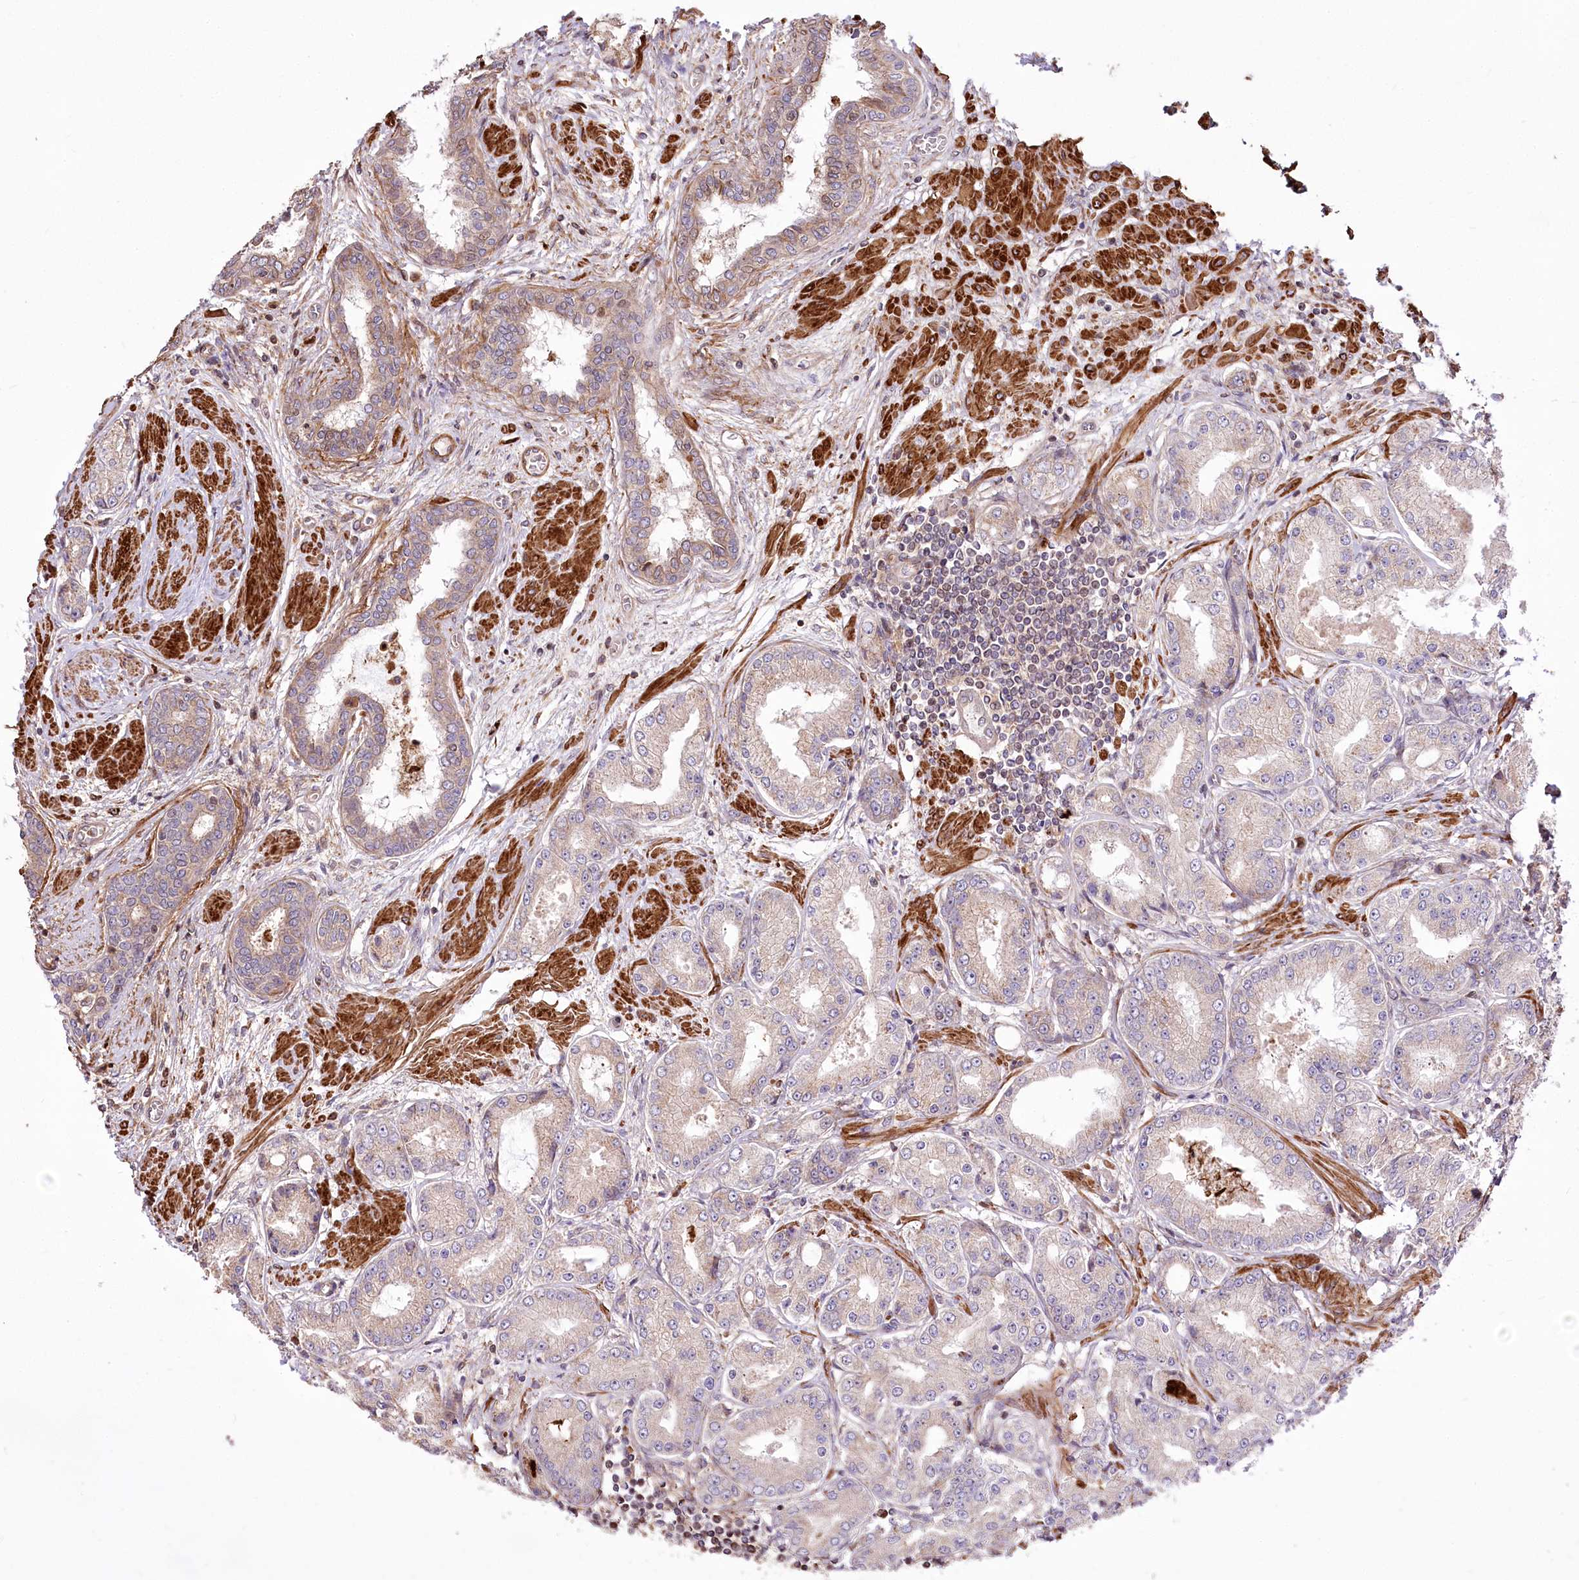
{"staining": {"intensity": "weak", "quantity": "<25%", "location": "cytoplasmic/membranous"}, "tissue": "prostate cancer", "cell_type": "Tumor cells", "image_type": "cancer", "snomed": [{"axis": "morphology", "description": "Adenocarcinoma, High grade"}, {"axis": "topography", "description": "Prostate"}], "caption": "Immunohistochemical staining of human prostate cancer (high-grade adenocarcinoma) shows no significant positivity in tumor cells.", "gene": "RNF24", "patient": {"sex": "male", "age": 59}}